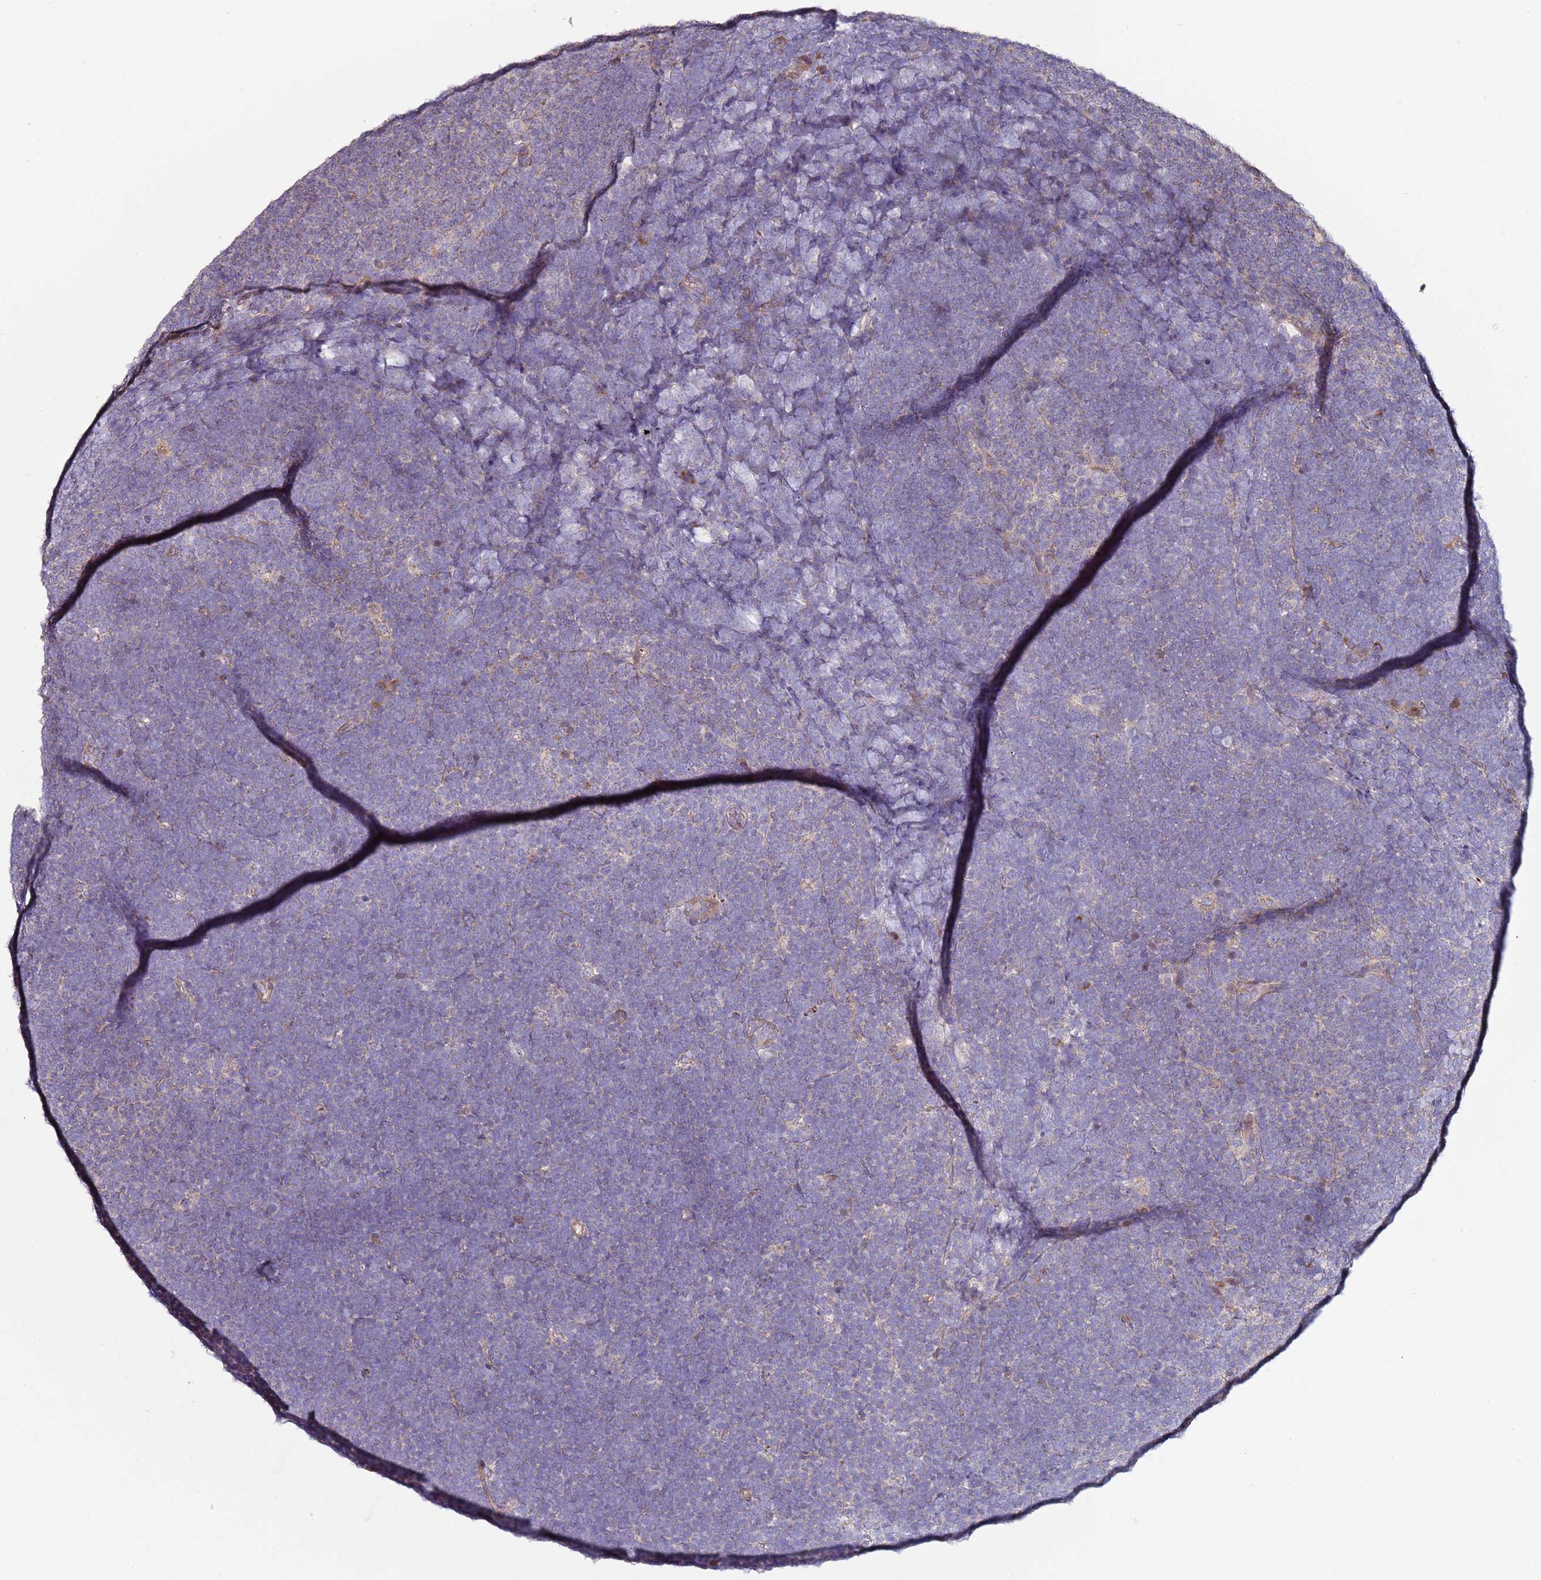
{"staining": {"intensity": "negative", "quantity": "none", "location": "none"}, "tissue": "lymphoma", "cell_type": "Tumor cells", "image_type": "cancer", "snomed": [{"axis": "morphology", "description": "Malignant lymphoma, non-Hodgkin's type, High grade"}, {"axis": "topography", "description": "Lymph node"}], "caption": "A high-resolution micrograph shows IHC staining of lymphoma, which shows no significant positivity in tumor cells.", "gene": "DIP2B", "patient": {"sex": "male", "age": 13}}